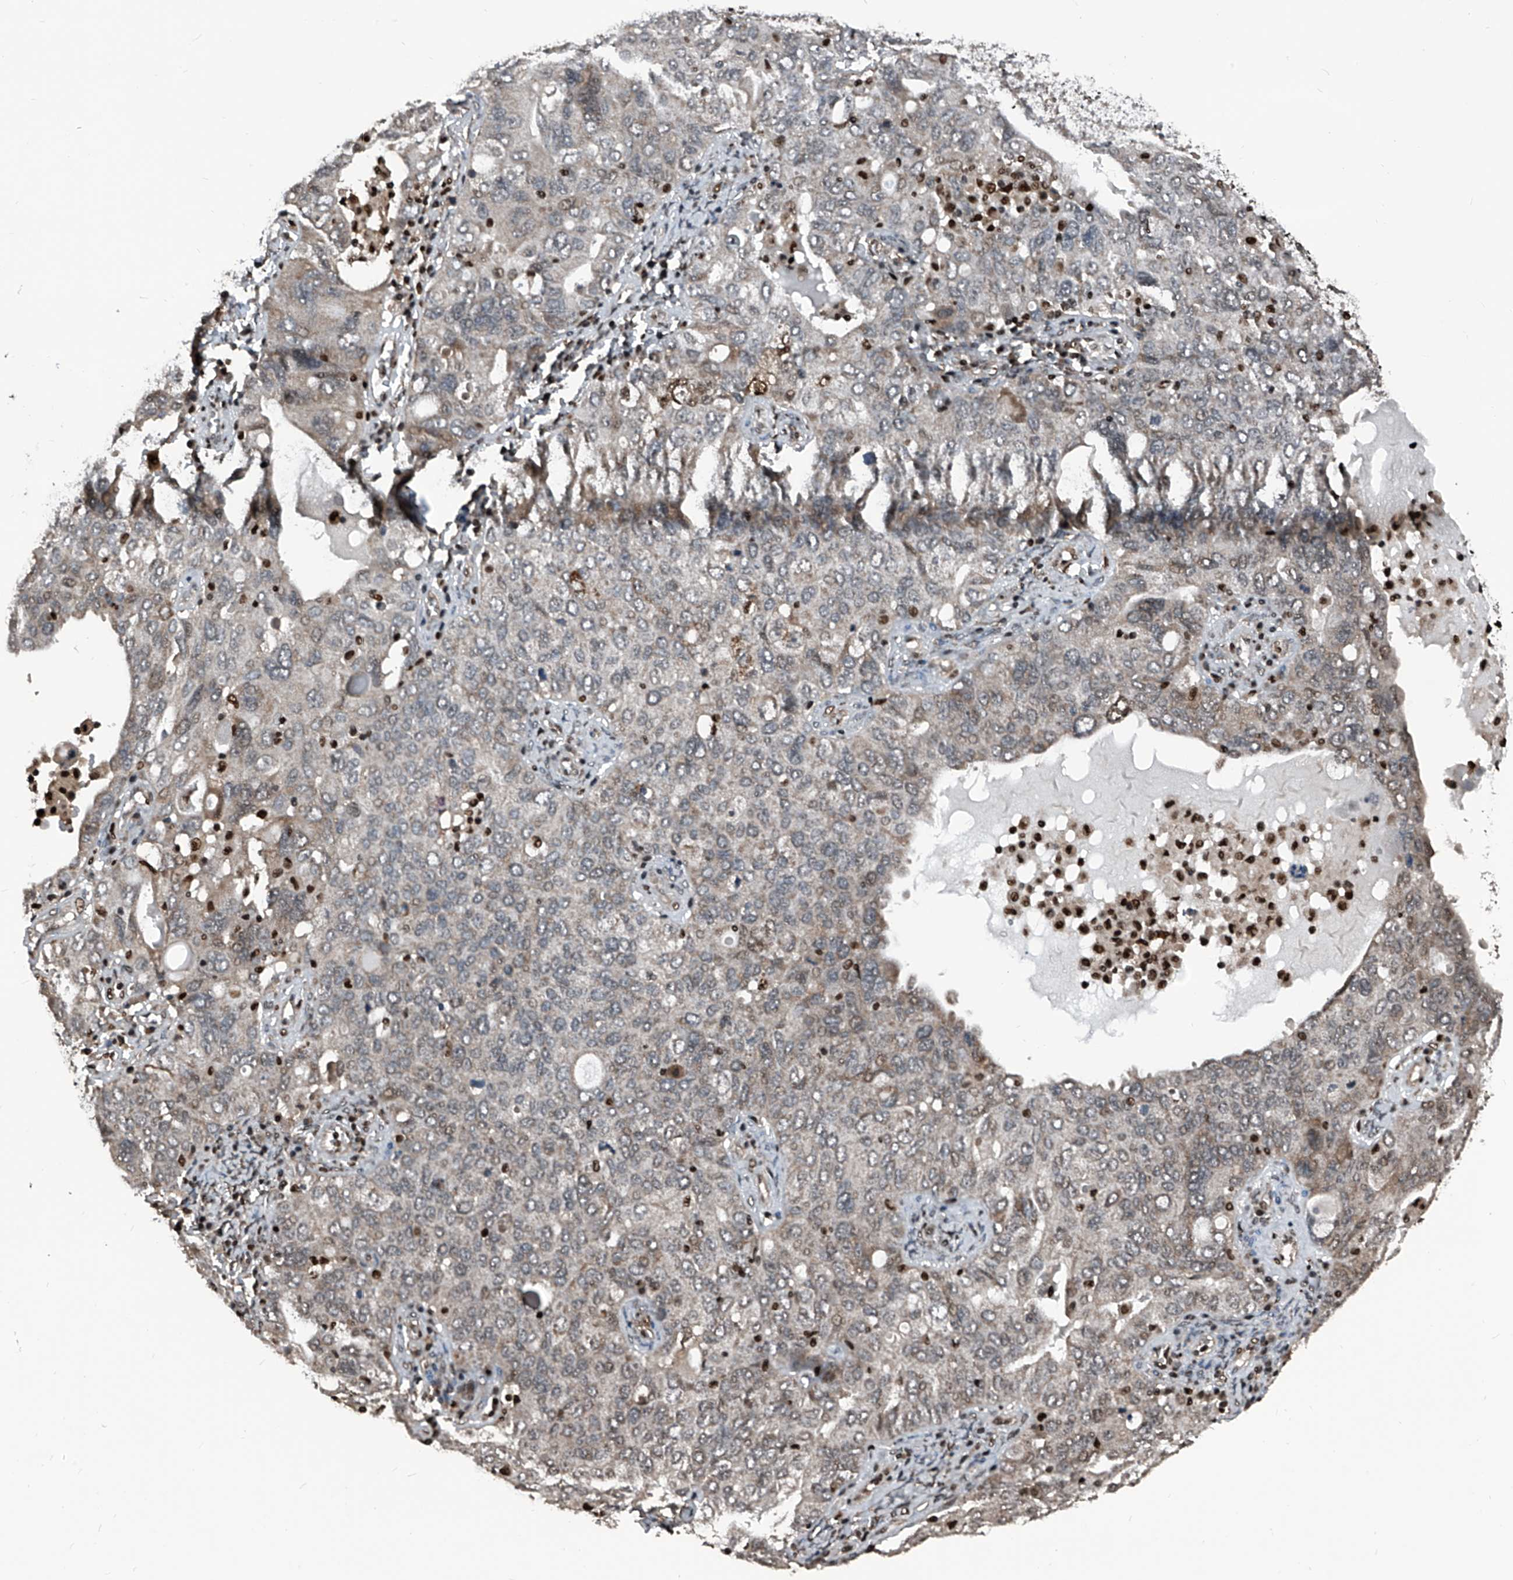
{"staining": {"intensity": "weak", "quantity": "<25%", "location": "cytoplasmic/membranous,nuclear"}, "tissue": "ovarian cancer", "cell_type": "Tumor cells", "image_type": "cancer", "snomed": [{"axis": "morphology", "description": "Carcinoma, endometroid"}, {"axis": "topography", "description": "Ovary"}], "caption": "Immunohistochemistry photomicrograph of neoplastic tissue: human endometroid carcinoma (ovarian) stained with DAB (3,3'-diaminobenzidine) exhibits no significant protein expression in tumor cells.", "gene": "FKBP5", "patient": {"sex": "female", "age": 62}}